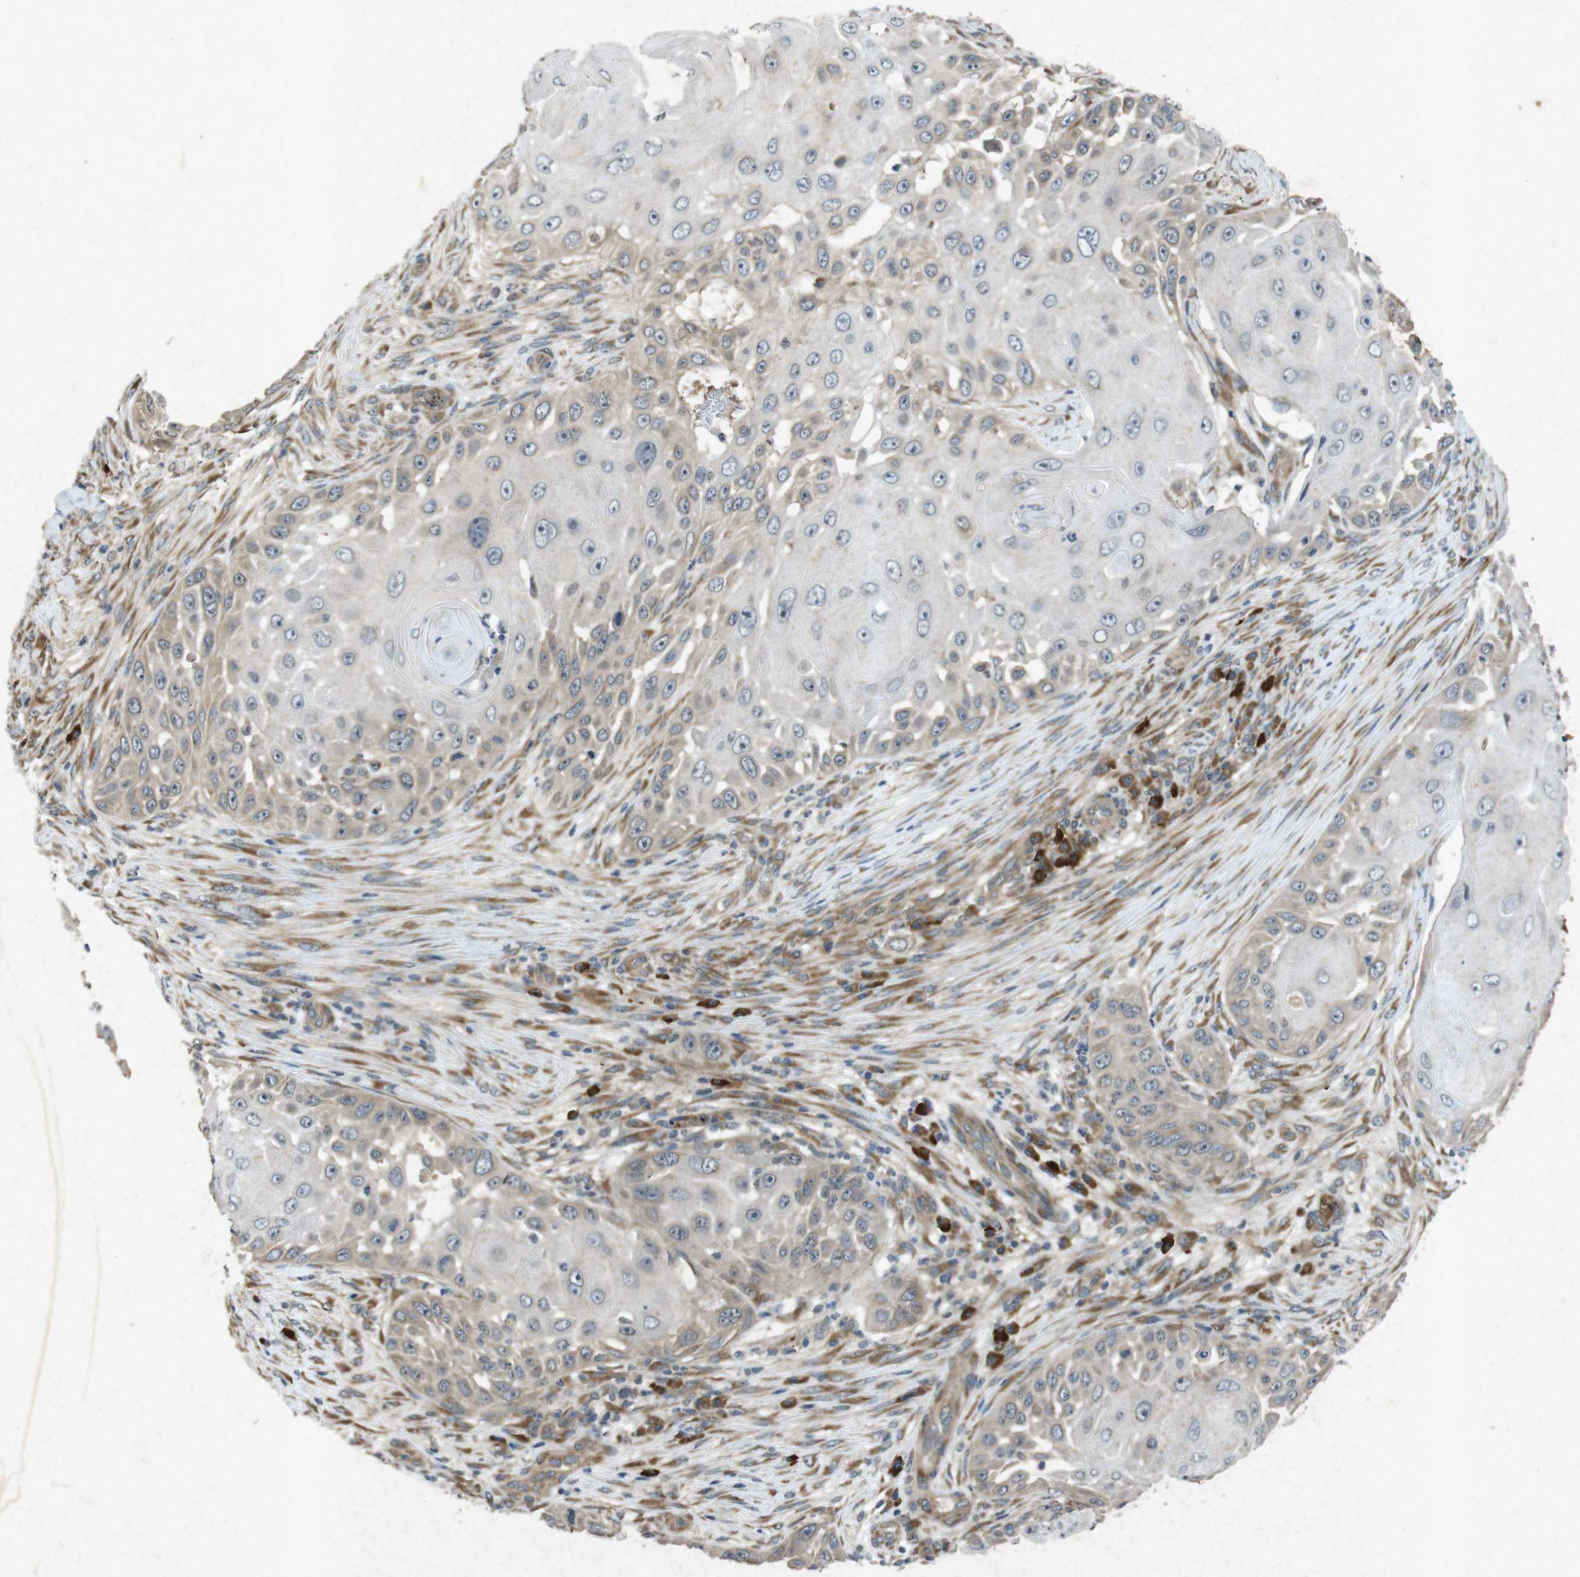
{"staining": {"intensity": "weak", "quantity": "25%-75%", "location": "cytoplasmic/membranous"}, "tissue": "skin cancer", "cell_type": "Tumor cells", "image_type": "cancer", "snomed": [{"axis": "morphology", "description": "Squamous cell carcinoma, NOS"}, {"axis": "topography", "description": "Skin"}], "caption": "An image of human skin cancer stained for a protein shows weak cytoplasmic/membranous brown staining in tumor cells. (brown staining indicates protein expression, while blue staining denotes nuclei).", "gene": "FLCN", "patient": {"sex": "female", "age": 44}}